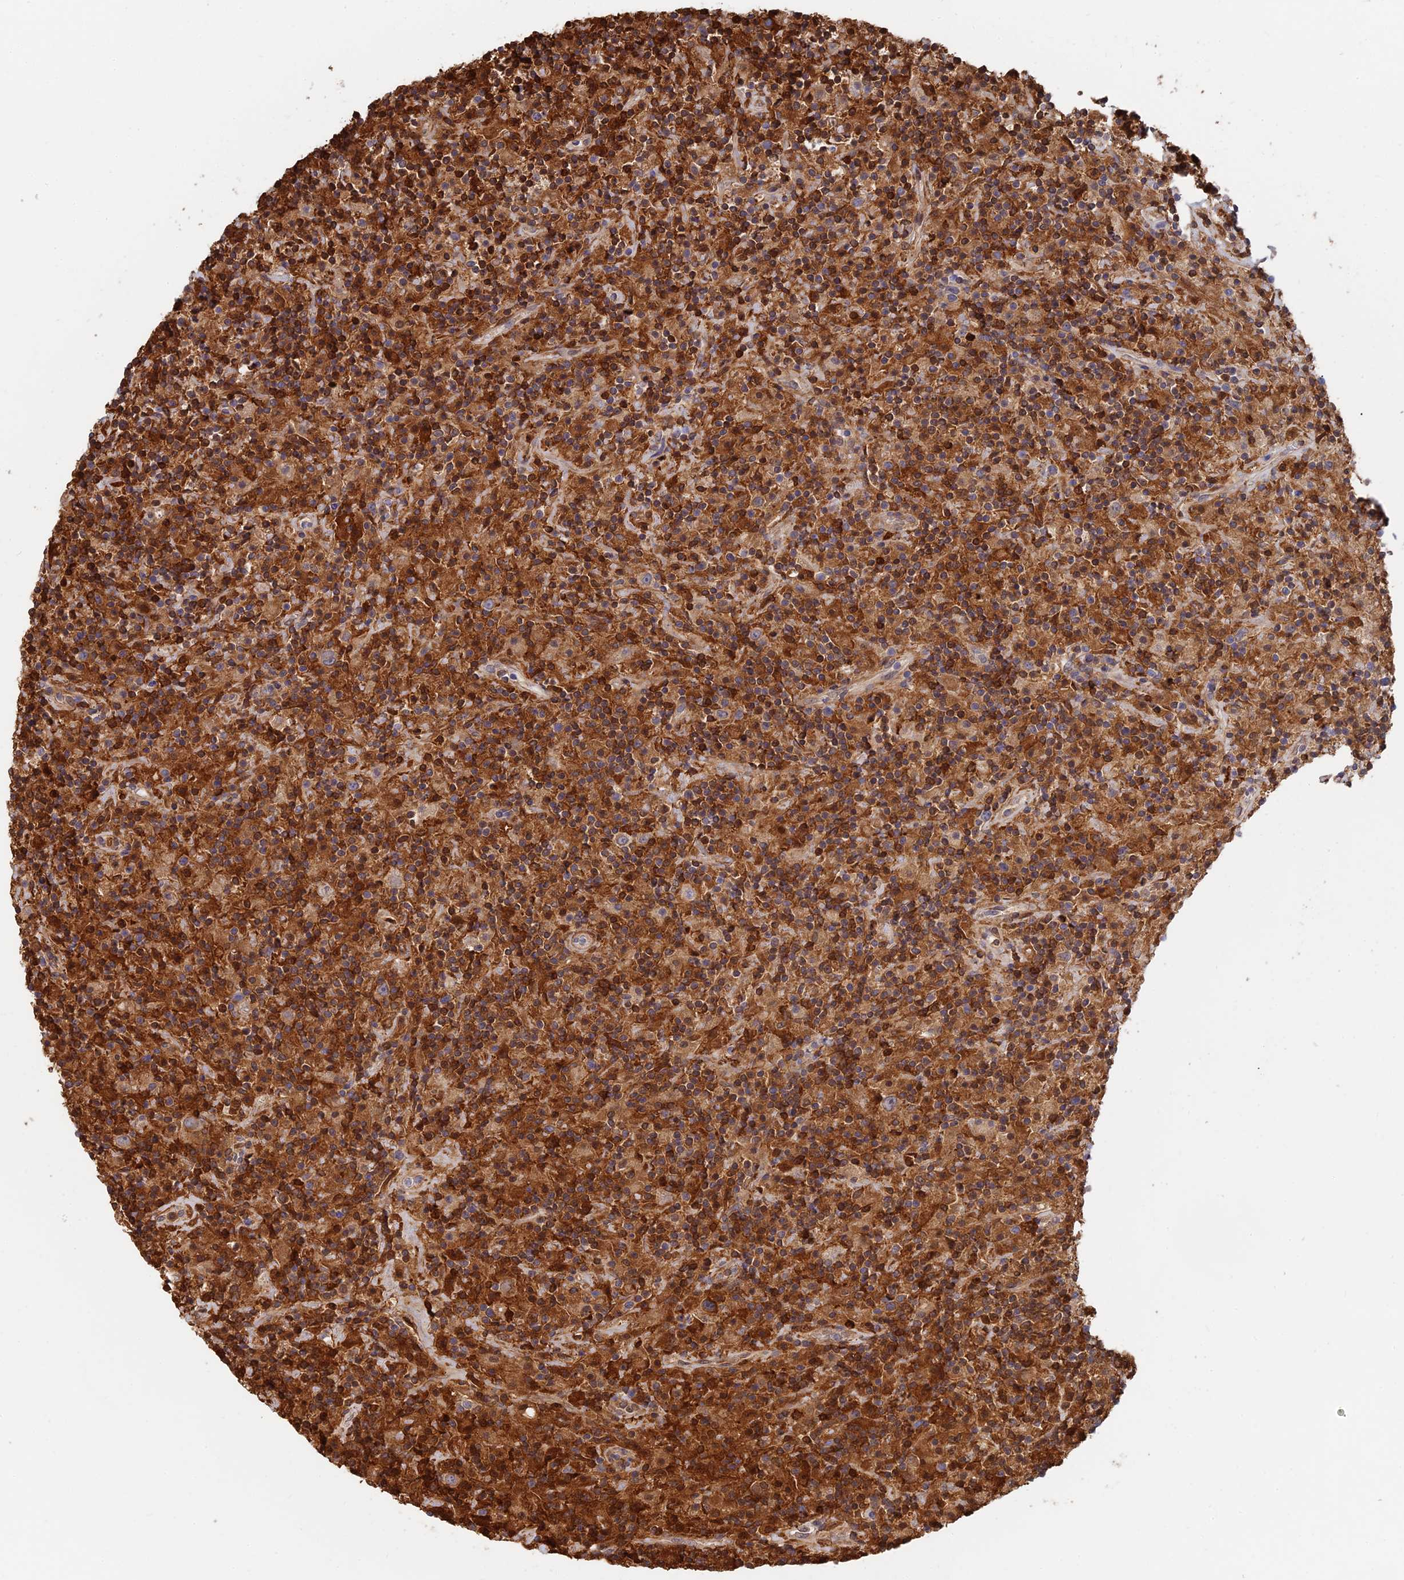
{"staining": {"intensity": "weak", "quantity": "25%-75%", "location": "cytoplasmic/membranous"}, "tissue": "lymphoma", "cell_type": "Tumor cells", "image_type": "cancer", "snomed": [{"axis": "morphology", "description": "Hodgkin's disease, NOS"}, {"axis": "topography", "description": "Lymph node"}], "caption": "Weak cytoplasmic/membranous protein staining is present in about 25%-75% of tumor cells in lymphoma. (DAB (3,3'-diaminobenzidine) IHC, brown staining for protein, blue staining for nuclei).", "gene": "SPATA5L1", "patient": {"sex": "male", "age": 70}}